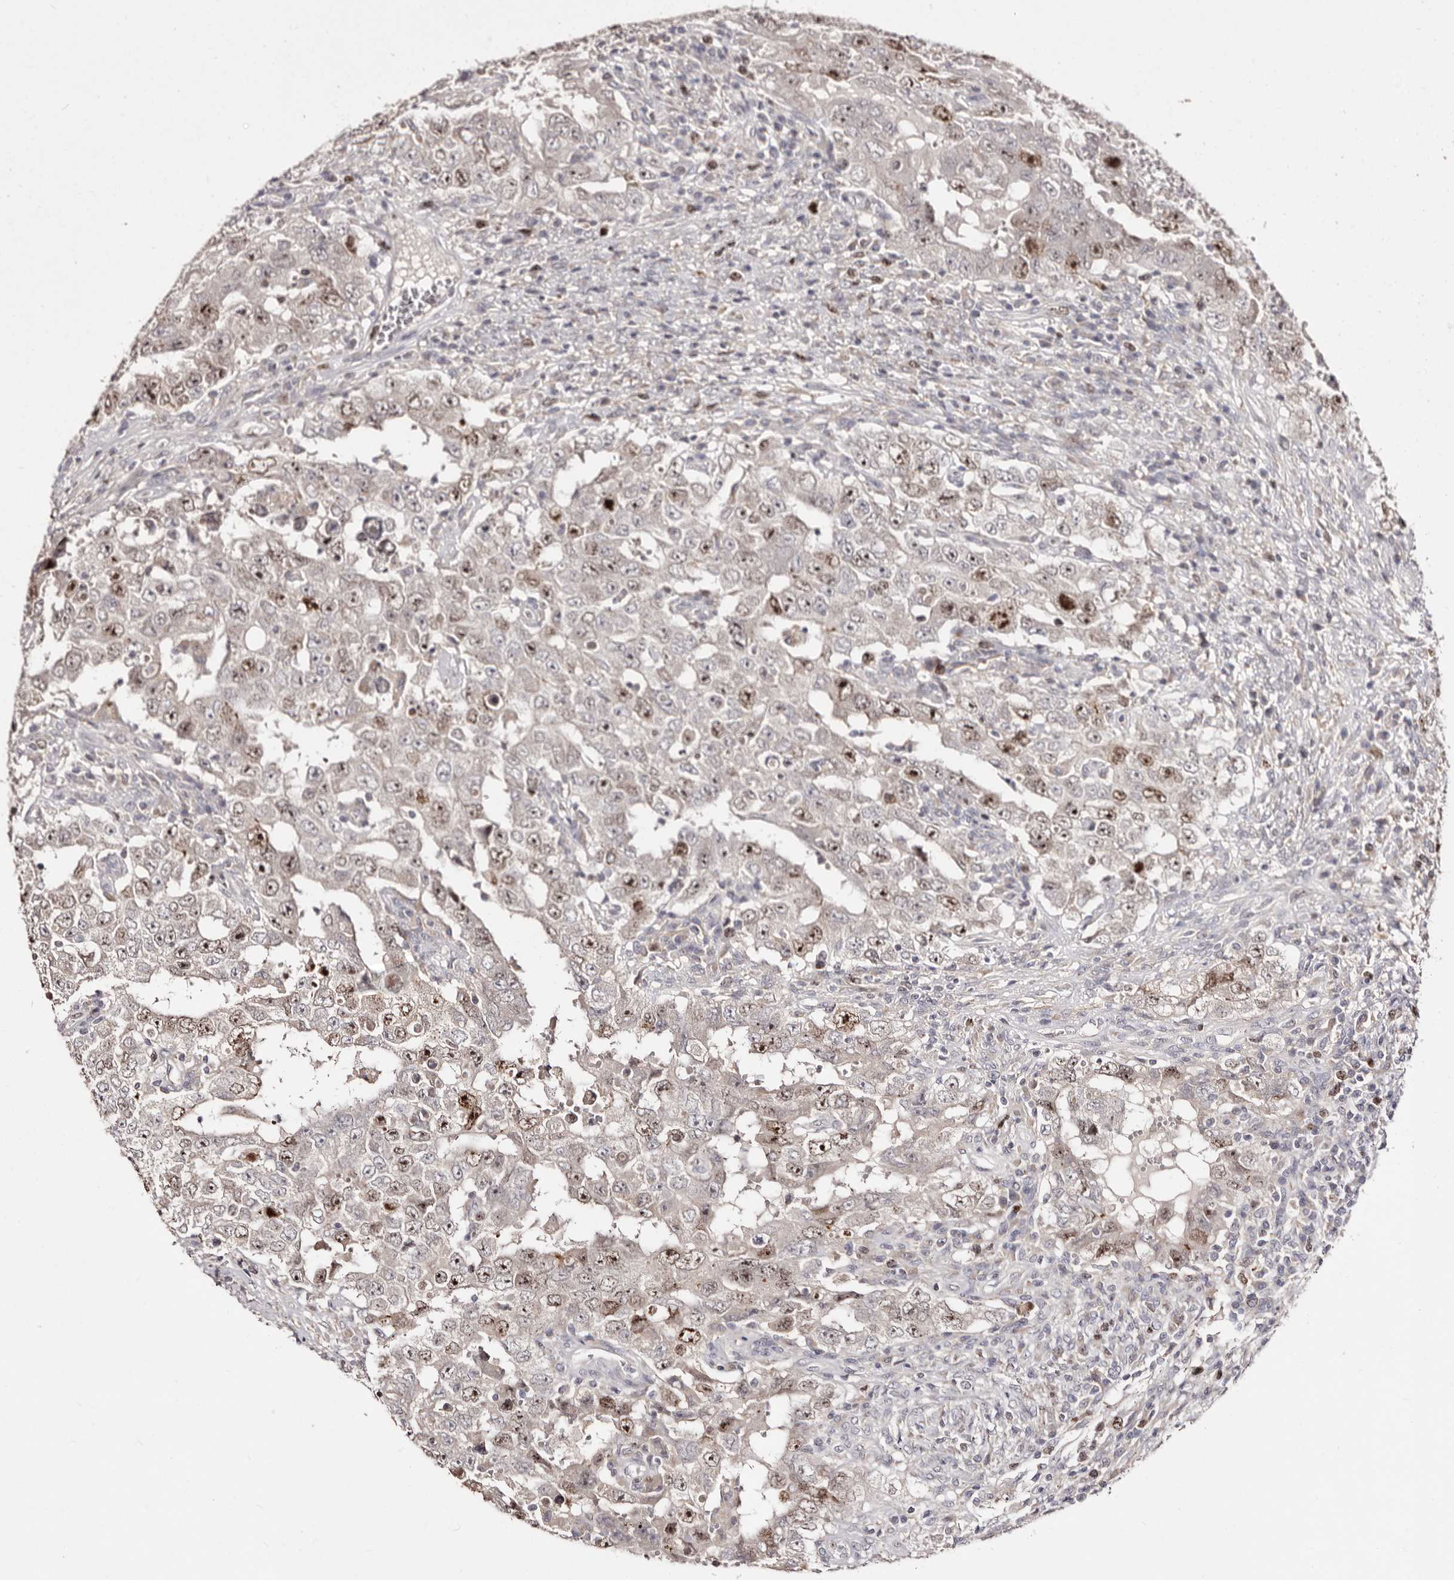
{"staining": {"intensity": "moderate", "quantity": ">75%", "location": "nuclear"}, "tissue": "testis cancer", "cell_type": "Tumor cells", "image_type": "cancer", "snomed": [{"axis": "morphology", "description": "Carcinoma, Embryonal, NOS"}, {"axis": "topography", "description": "Testis"}], "caption": "Immunohistochemical staining of testis embryonal carcinoma exhibits medium levels of moderate nuclear positivity in approximately >75% of tumor cells.", "gene": "CDCA8", "patient": {"sex": "male", "age": 26}}